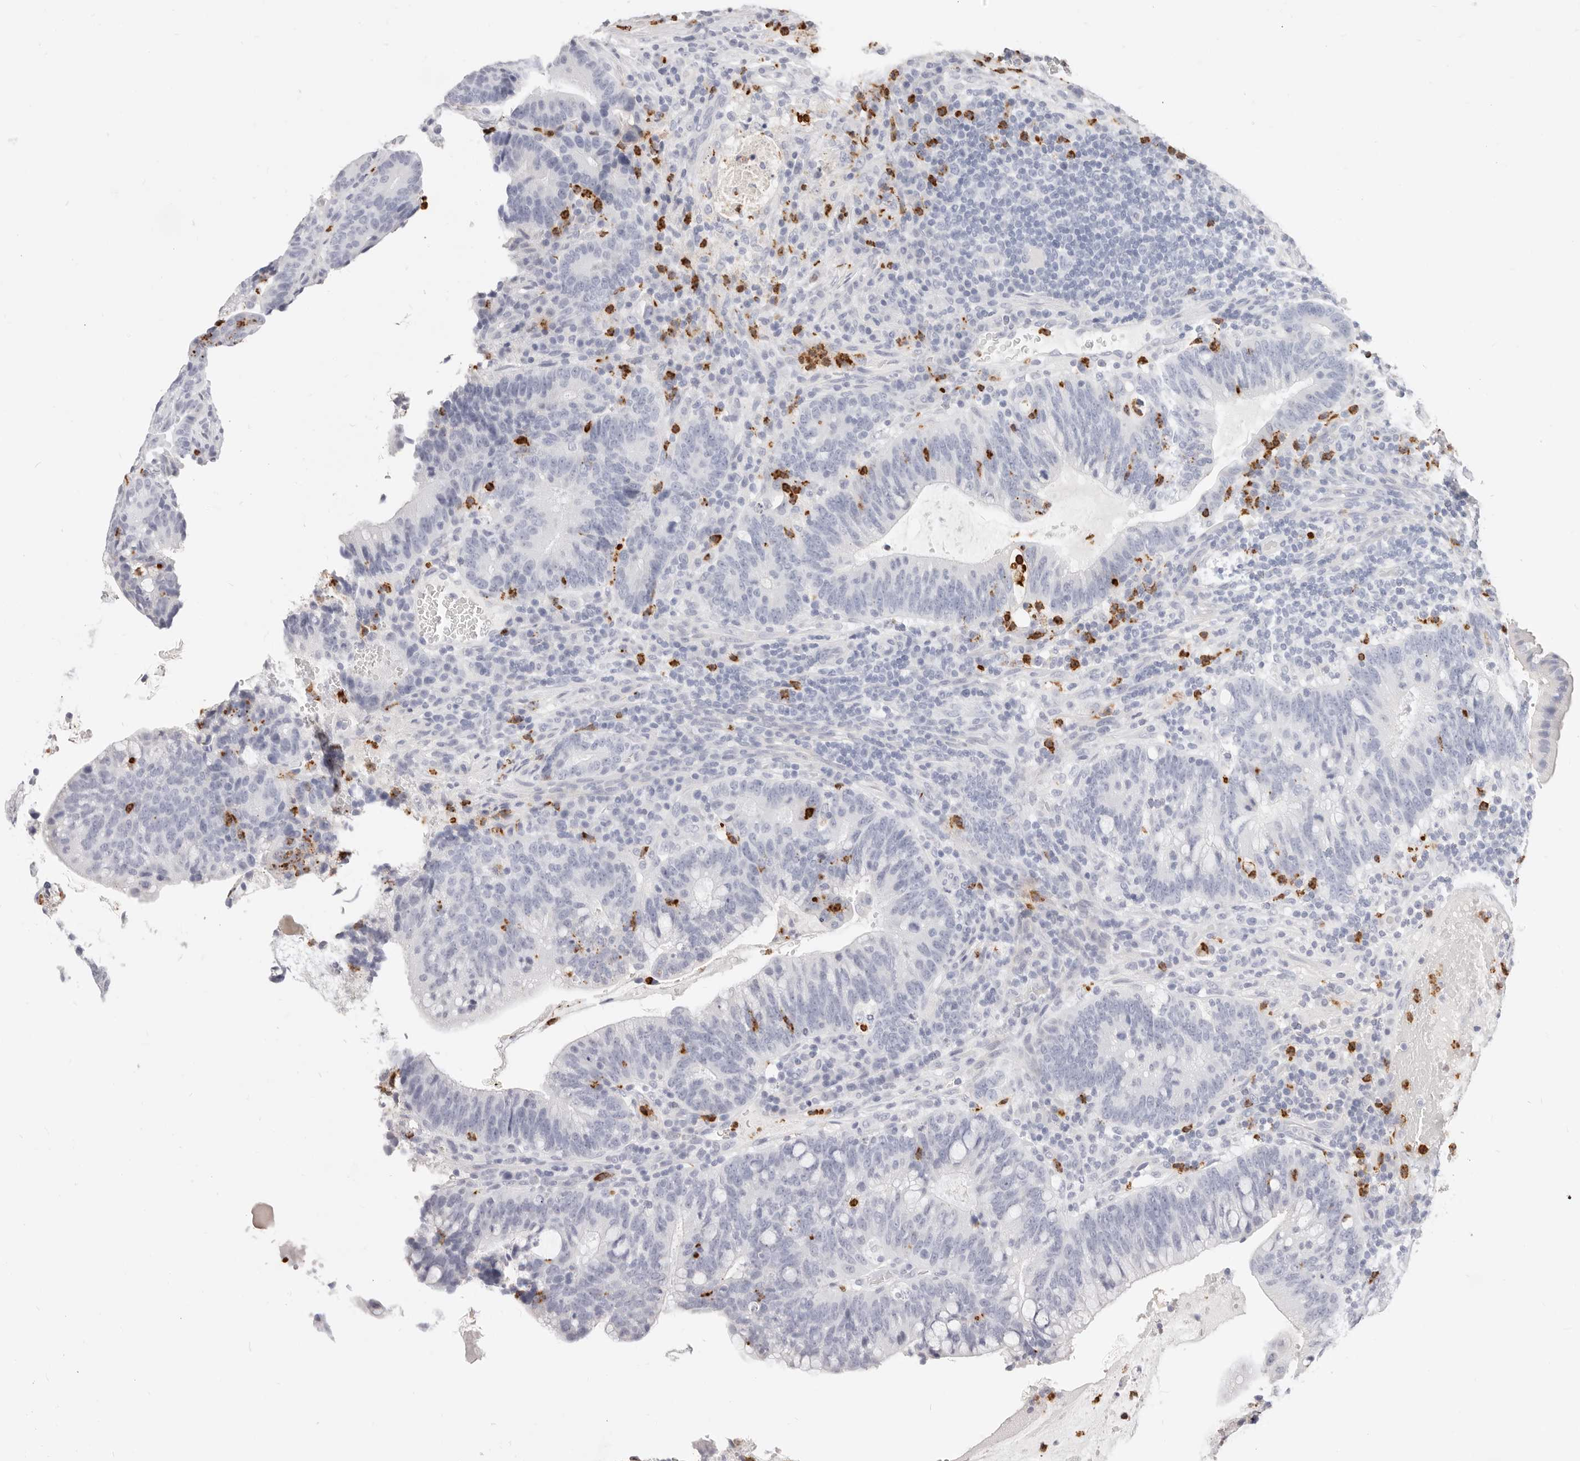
{"staining": {"intensity": "negative", "quantity": "none", "location": "none"}, "tissue": "colorectal cancer", "cell_type": "Tumor cells", "image_type": "cancer", "snomed": [{"axis": "morphology", "description": "Adenocarcinoma, NOS"}, {"axis": "topography", "description": "Colon"}], "caption": "Tumor cells show no significant protein expression in colorectal cancer (adenocarcinoma). (DAB immunohistochemistry, high magnification).", "gene": "CAMP", "patient": {"sex": "female", "age": 66}}